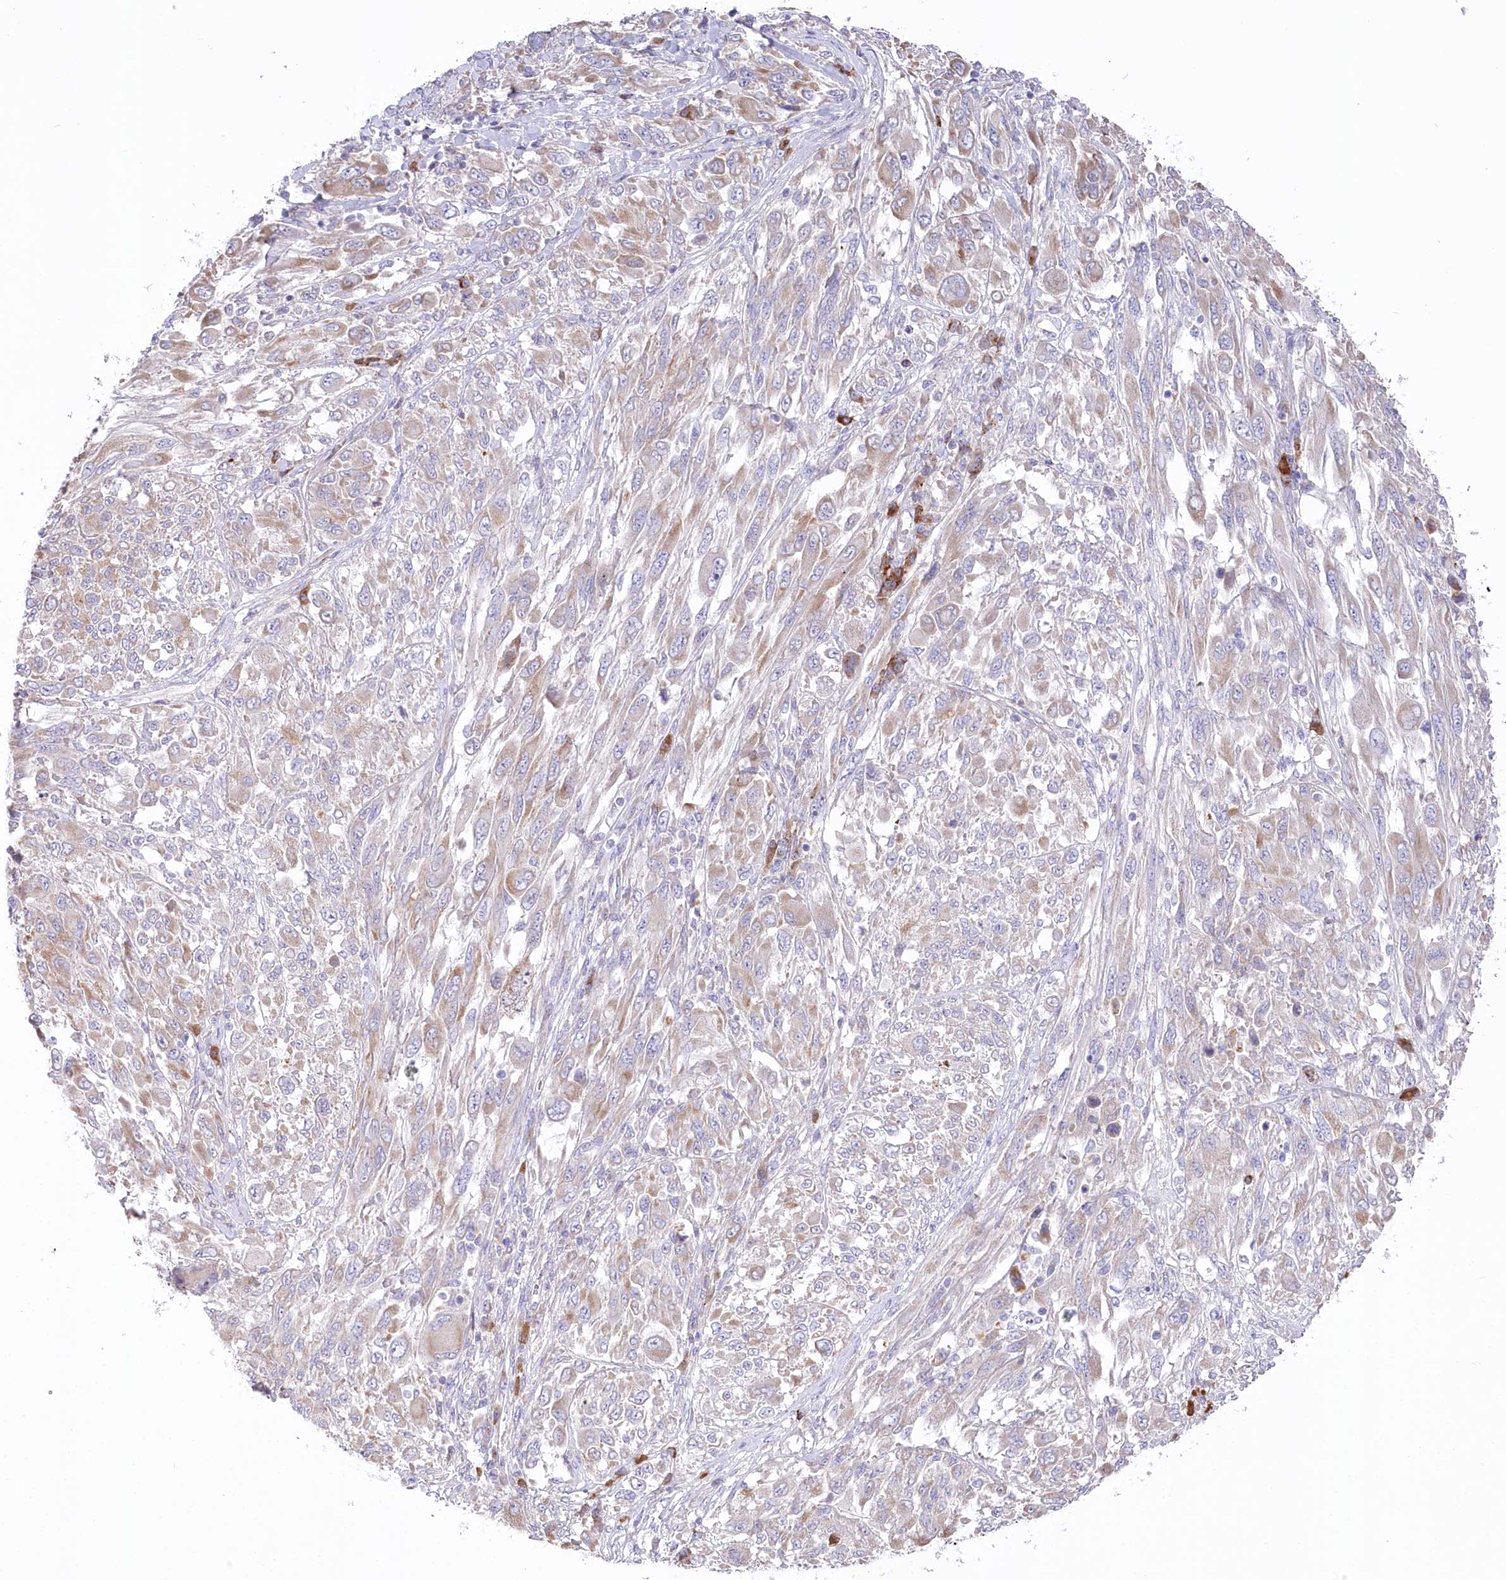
{"staining": {"intensity": "weak", "quantity": ">75%", "location": "cytoplasmic/membranous"}, "tissue": "melanoma", "cell_type": "Tumor cells", "image_type": "cancer", "snomed": [{"axis": "morphology", "description": "Malignant melanoma, NOS"}, {"axis": "topography", "description": "Skin"}], "caption": "Human malignant melanoma stained with a brown dye shows weak cytoplasmic/membranous positive staining in about >75% of tumor cells.", "gene": "POGLUT1", "patient": {"sex": "female", "age": 91}}